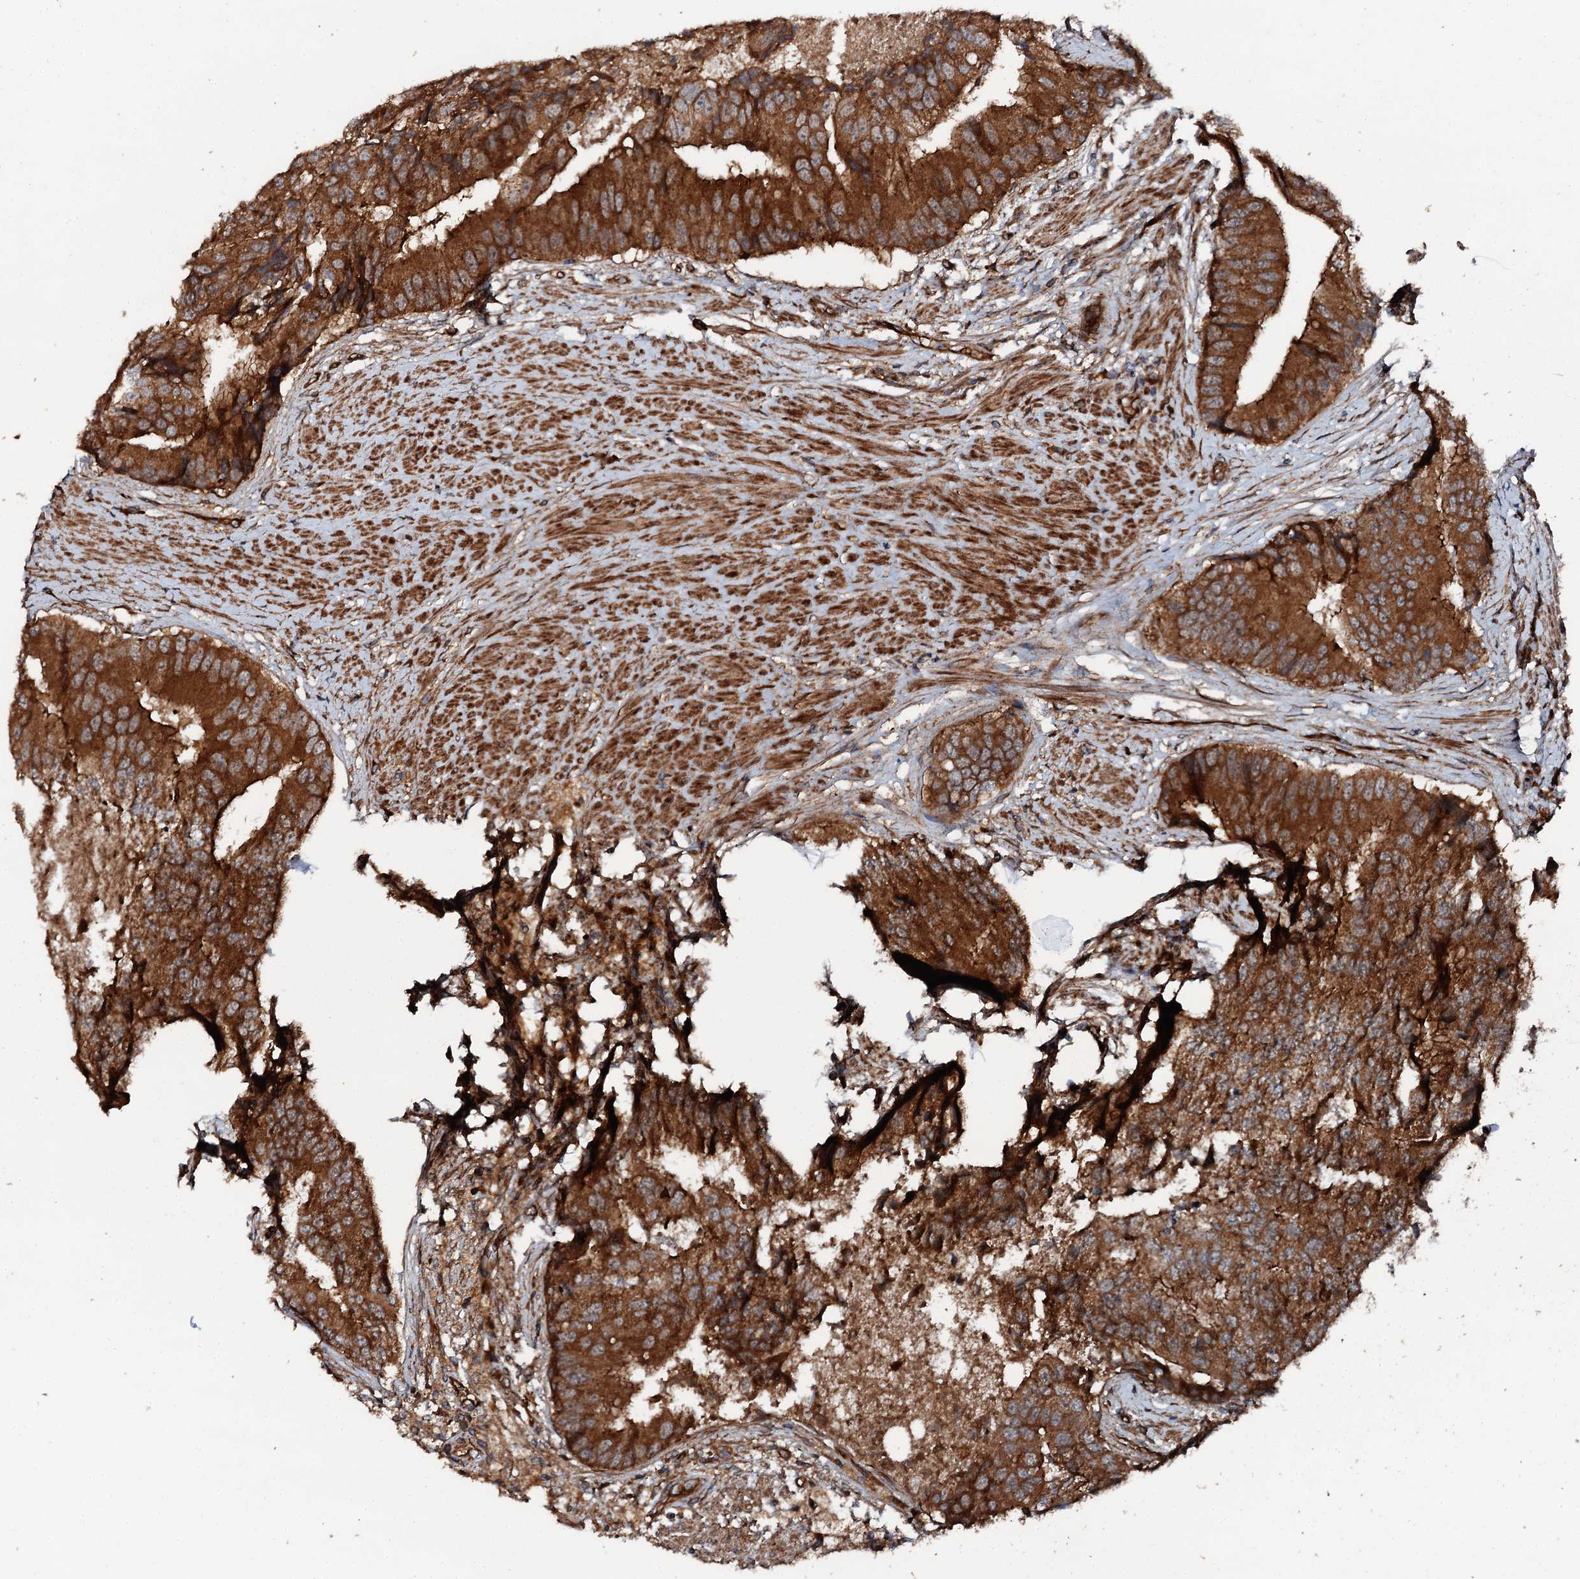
{"staining": {"intensity": "strong", "quantity": ">75%", "location": "cytoplasmic/membranous"}, "tissue": "prostate cancer", "cell_type": "Tumor cells", "image_type": "cancer", "snomed": [{"axis": "morphology", "description": "Adenocarcinoma, High grade"}, {"axis": "topography", "description": "Prostate"}], "caption": "Protein expression analysis of prostate cancer reveals strong cytoplasmic/membranous staining in about >75% of tumor cells. The staining was performed using DAB, with brown indicating positive protein expression. Nuclei are stained blue with hematoxylin.", "gene": "FLYWCH1", "patient": {"sex": "male", "age": 70}}